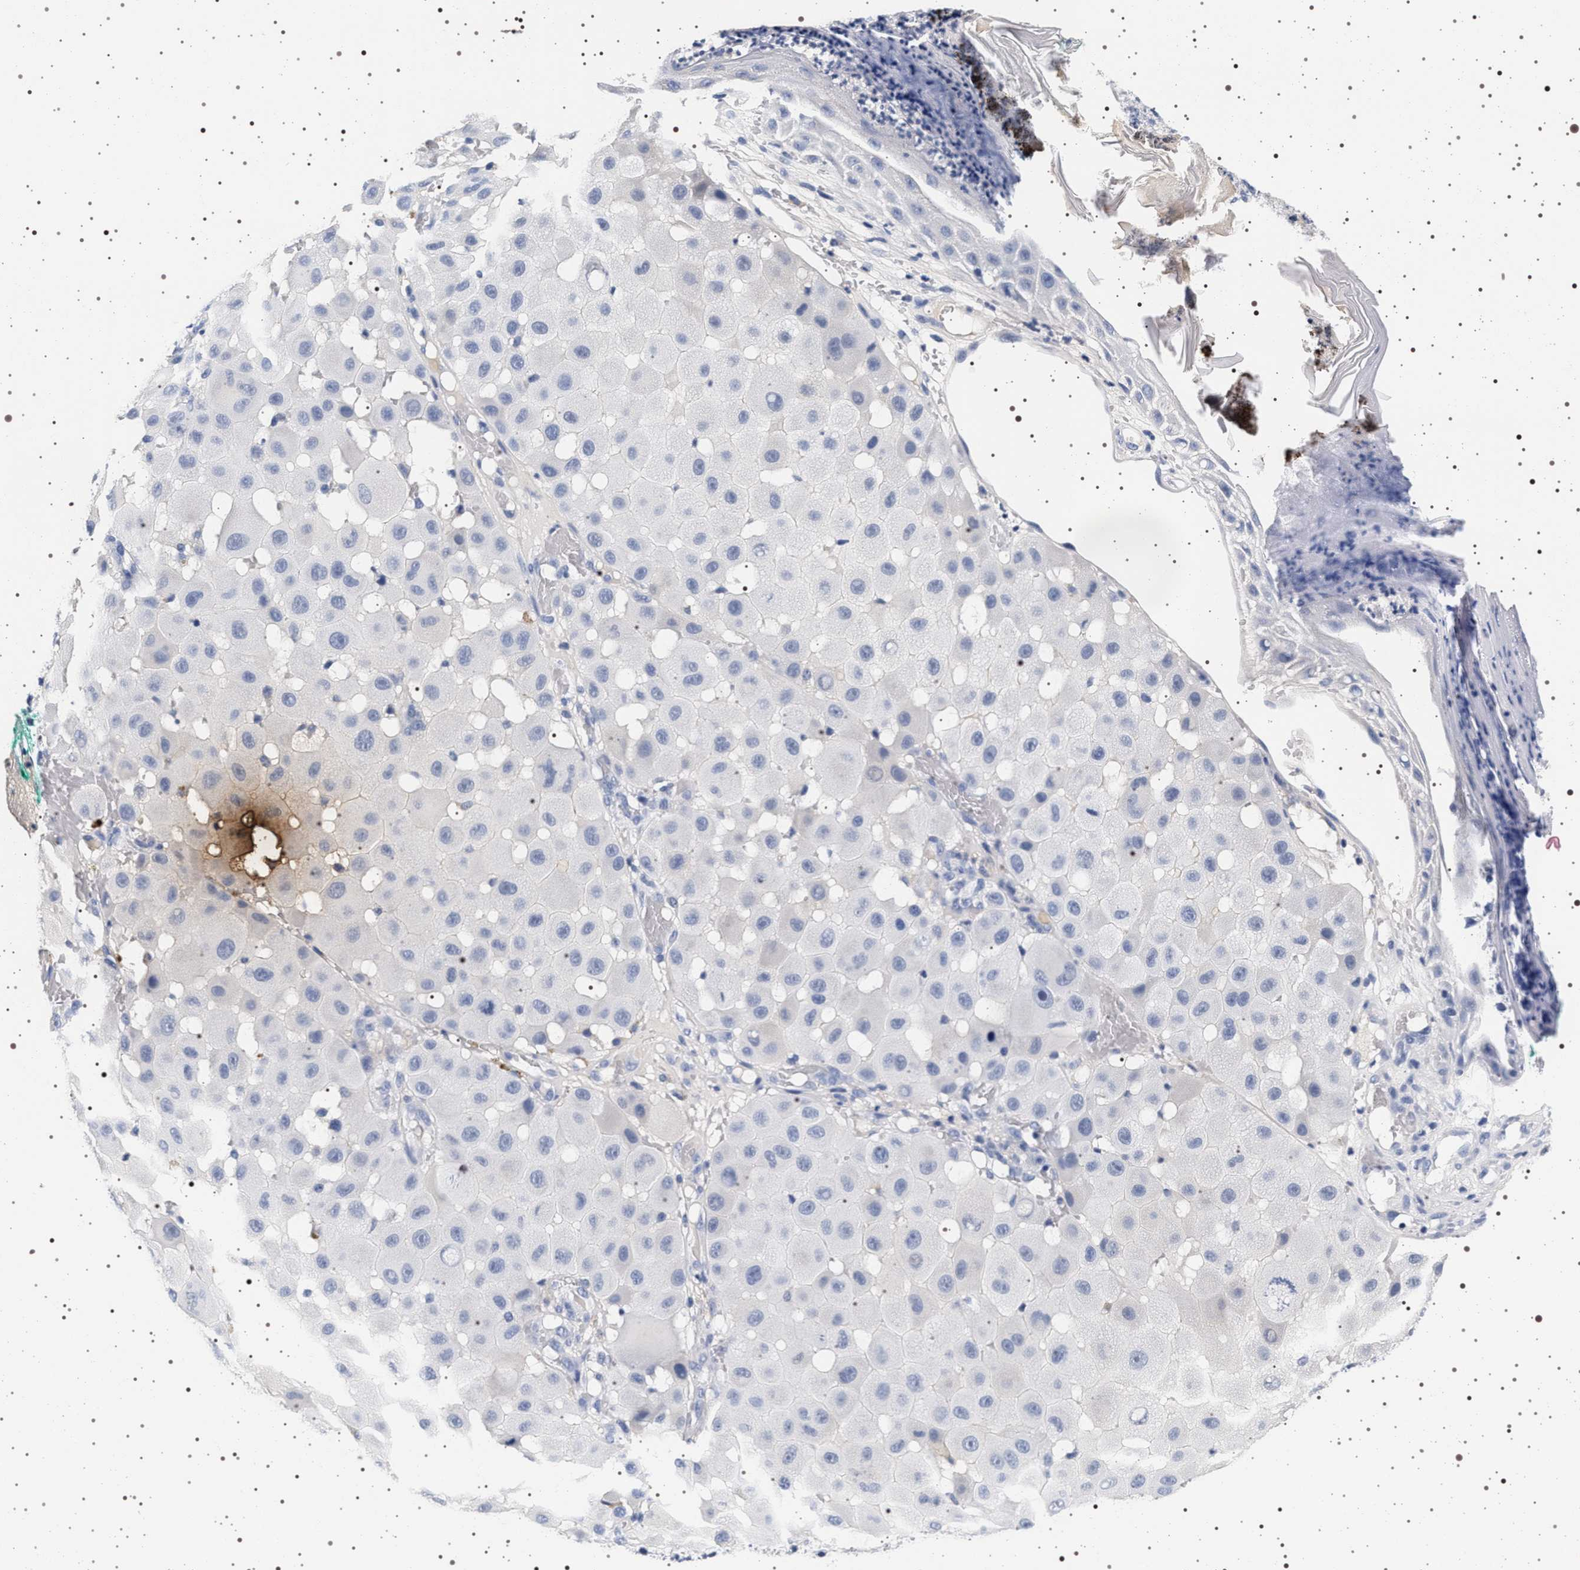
{"staining": {"intensity": "negative", "quantity": "none", "location": "none"}, "tissue": "melanoma", "cell_type": "Tumor cells", "image_type": "cancer", "snomed": [{"axis": "morphology", "description": "Malignant melanoma, NOS"}, {"axis": "topography", "description": "Skin"}], "caption": "Immunohistochemistry micrograph of human melanoma stained for a protein (brown), which demonstrates no staining in tumor cells.", "gene": "MAPK10", "patient": {"sex": "female", "age": 81}}